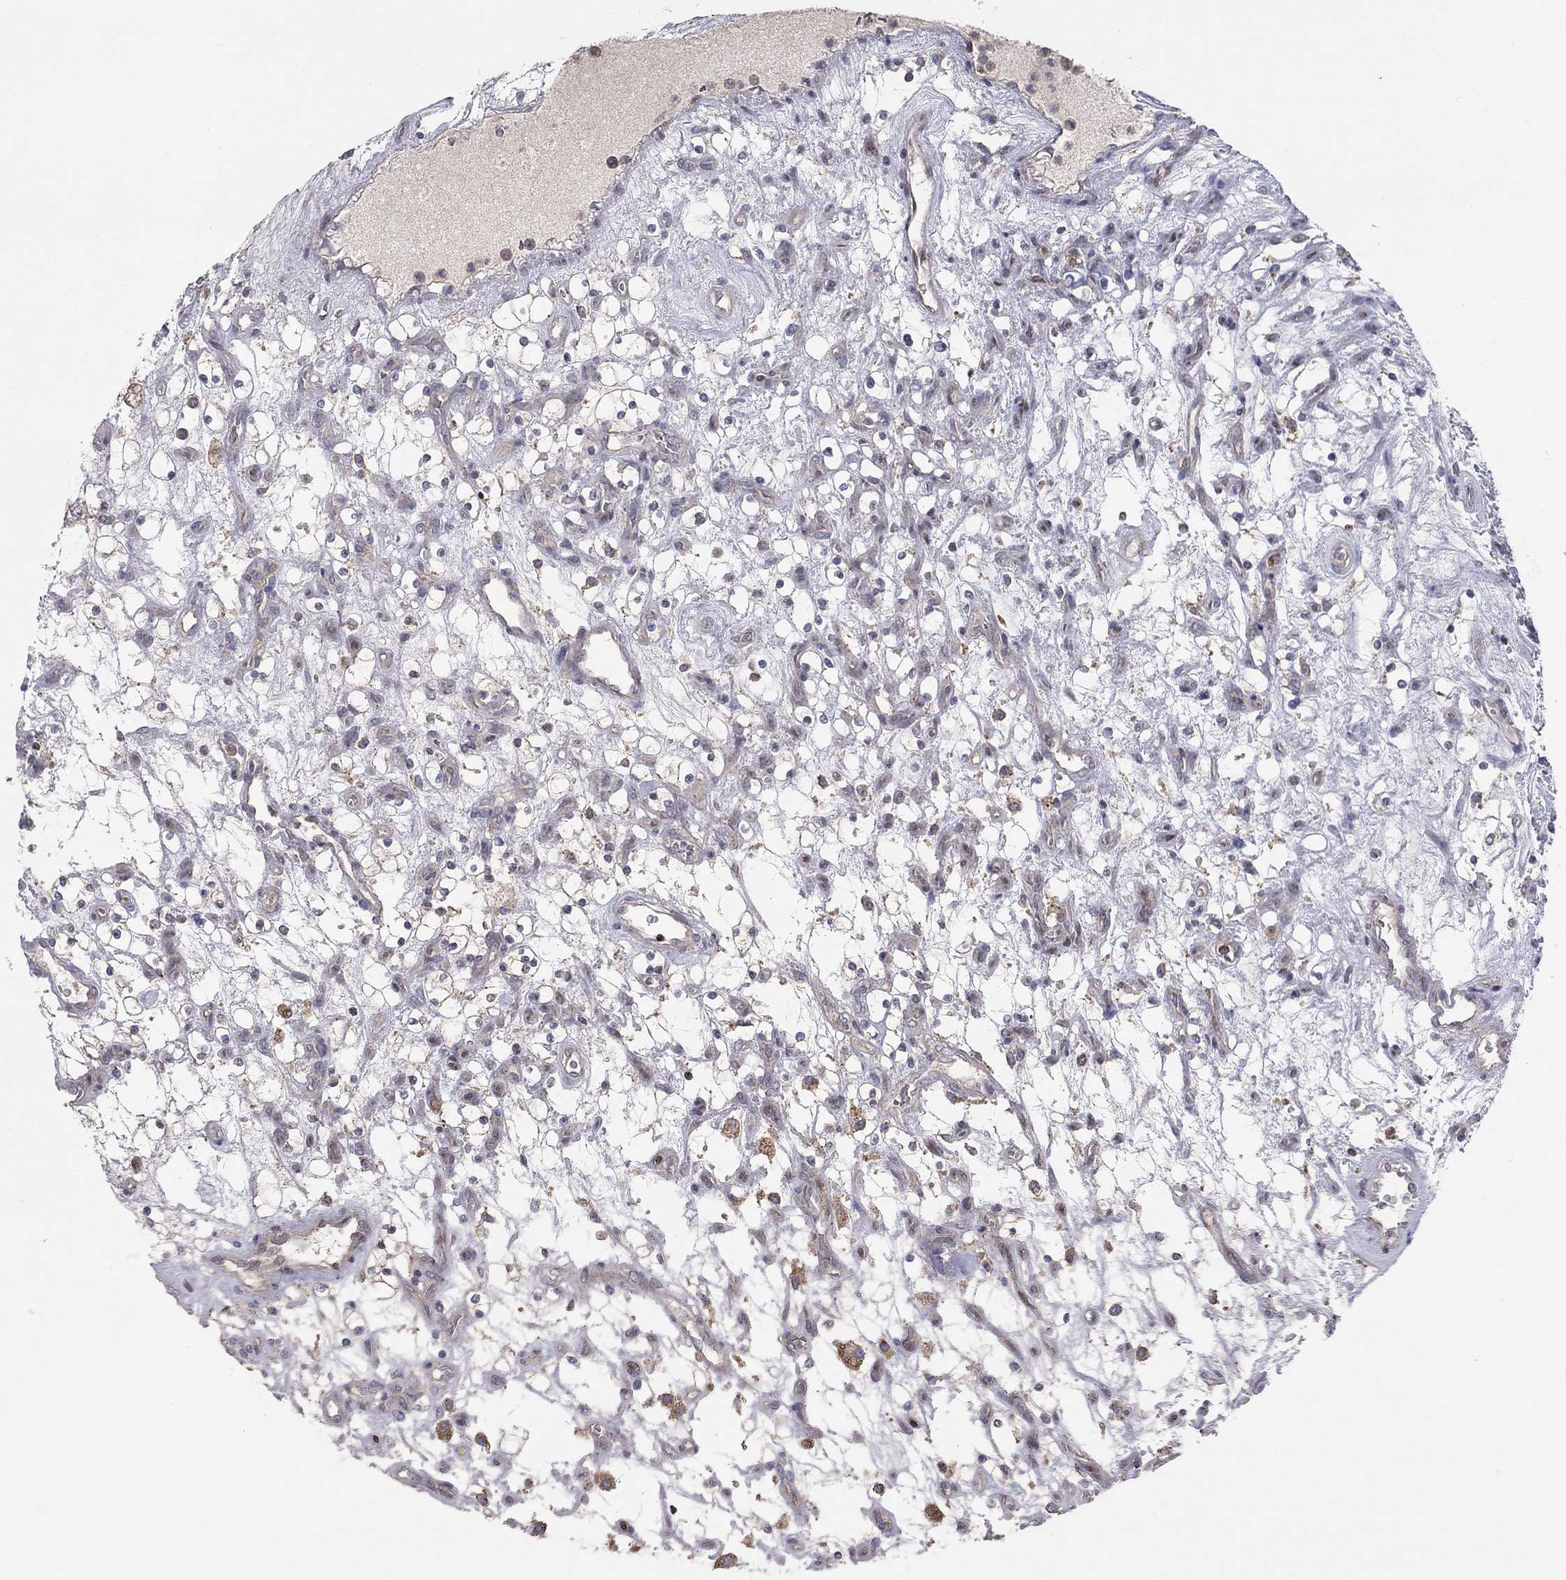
{"staining": {"intensity": "negative", "quantity": "none", "location": "none"}, "tissue": "renal cancer", "cell_type": "Tumor cells", "image_type": "cancer", "snomed": [{"axis": "morphology", "description": "Adenocarcinoma, NOS"}, {"axis": "topography", "description": "Kidney"}], "caption": "A high-resolution micrograph shows immunohistochemistry staining of adenocarcinoma (renal), which exhibits no significant positivity in tumor cells.", "gene": "ERN2", "patient": {"sex": "female", "age": 69}}